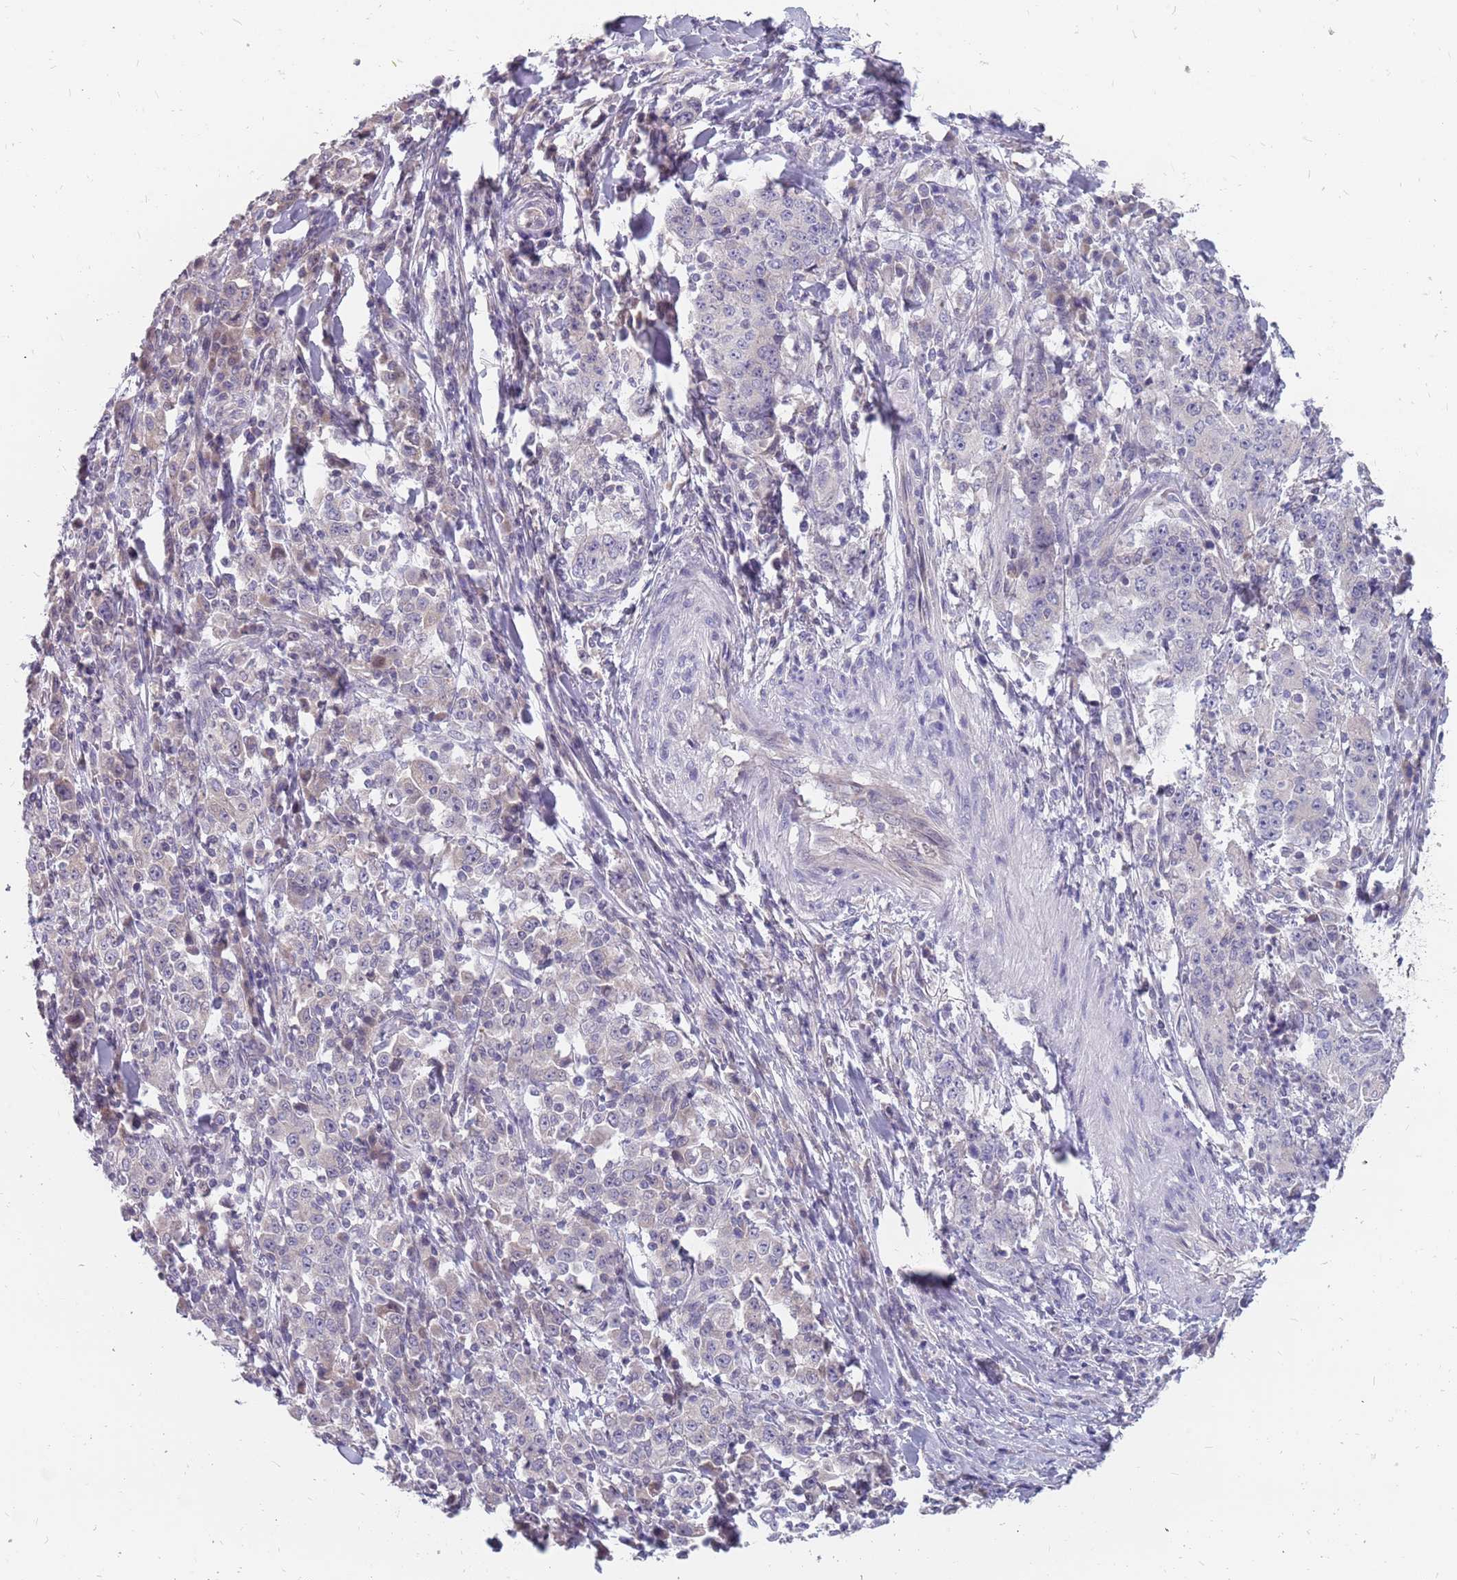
{"staining": {"intensity": "negative", "quantity": "none", "location": "none"}, "tissue": "stomach cancer", "cell_type": "Tumor cells", "image_type": "cancer", "snomed": [{"axis": "morphology", "description": "Normal tissue, NOS"}, {"axis": "morphology", "description": "Adenocarcinoma, NOS"}, {"axis": "topography", "description": "Stomach, upper"}, {"axis": "topography", "description": "Stomach"}], "caption": "Stomach cancer (adenocarcinoma) was stained to show a protein in brown. There is no significant expression in tumor cells.", "gene": "CMTR2", "patient": {"sex": "male", "age": 59}}